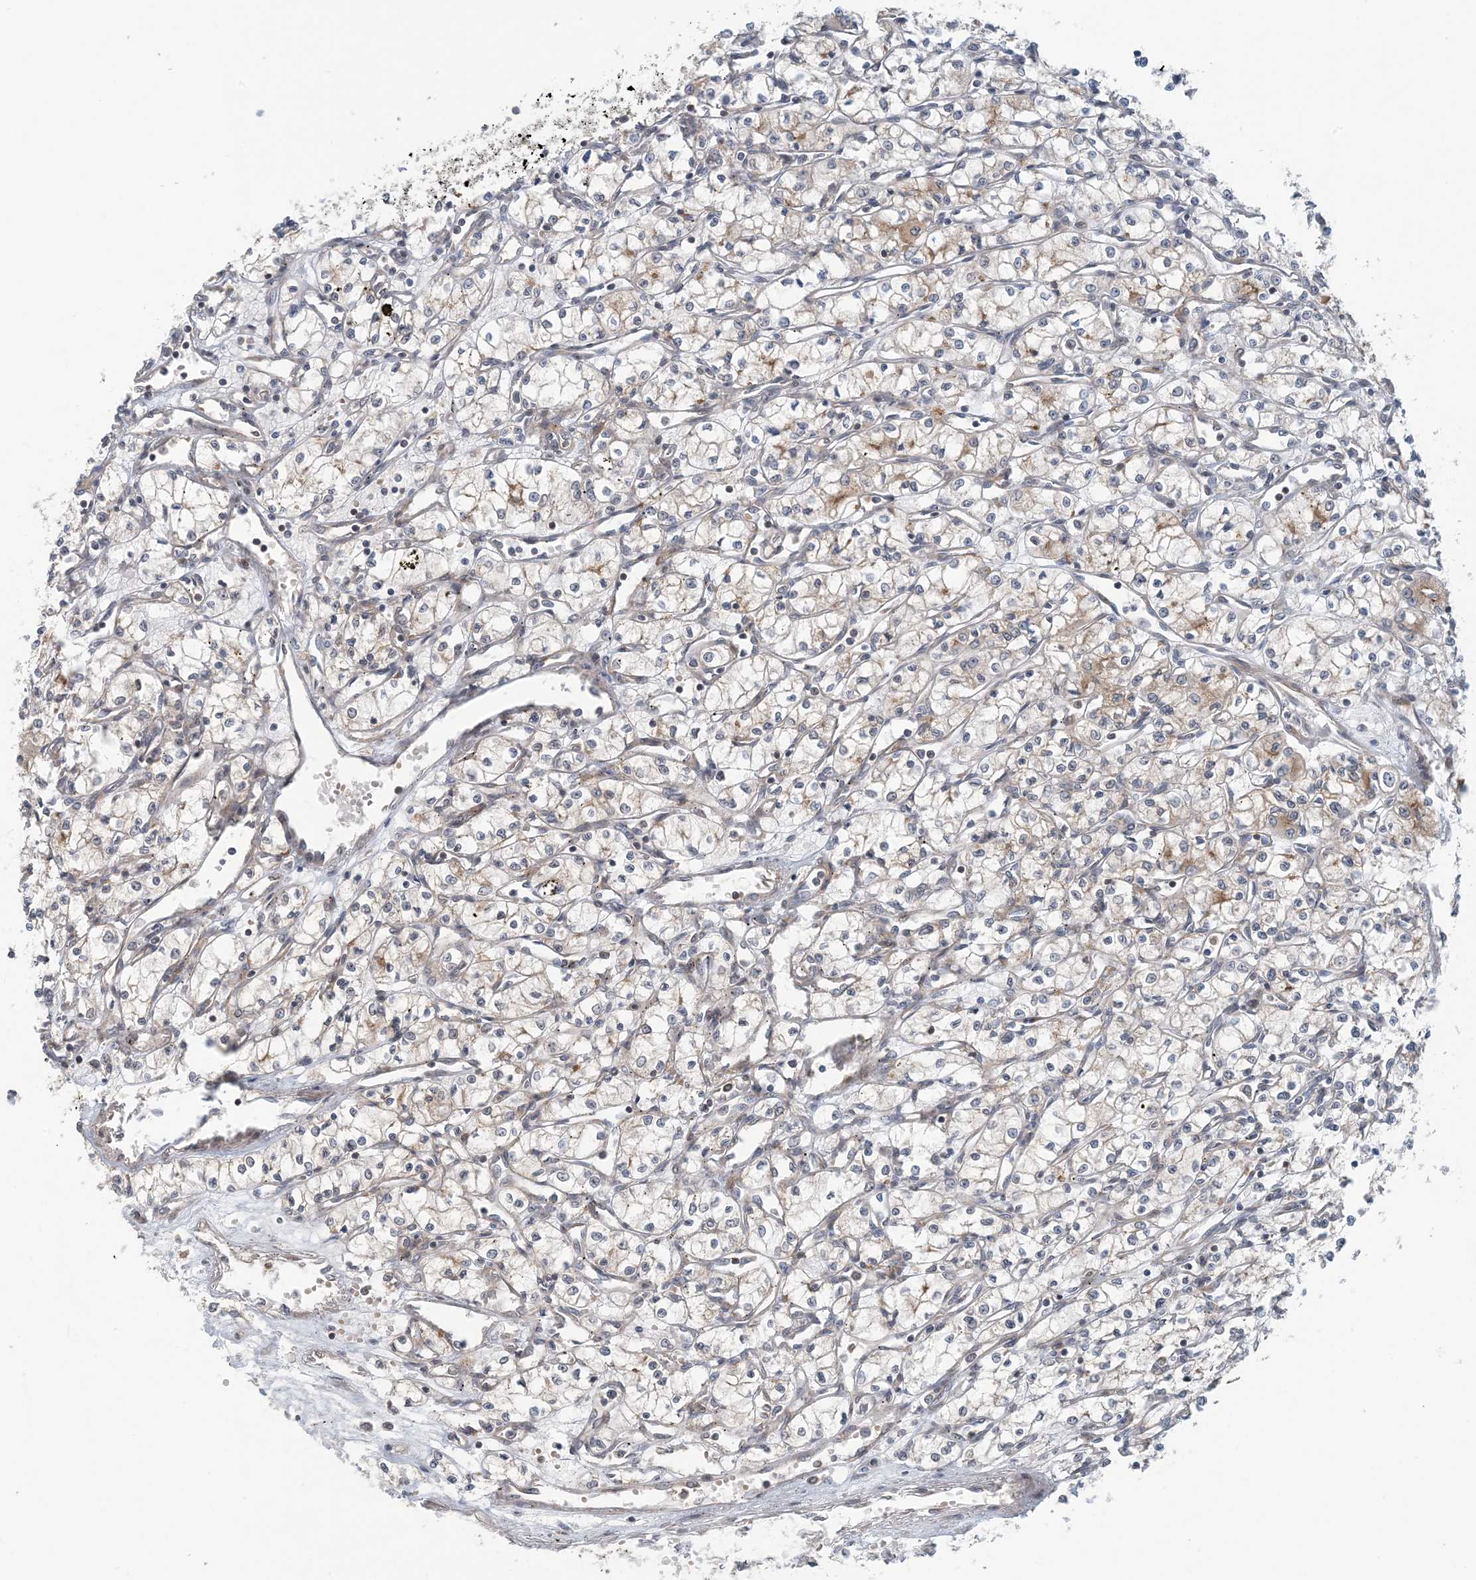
{"staining": {"intensity": "weak", "quantity": "<25%", "location": "cytoplasmic/membranous"}, "tissue": "renal cancer", "cell_type": "Tumor cells", "image_type": "cancer", "snomed": [{"axis": "morphology", "description": "Adenocarcinoma, NOS"}, {"axis": "topography", "description": "Kidney"}], "caption": "DAB (3,3'-diaminobenzidine) immunohistochemical staining of adenocarcinoma (renal) exhibits no significant positivity in tumor cells.", "gene": "ATP13A2", "patient": {"sex": "male", "age": 59}}